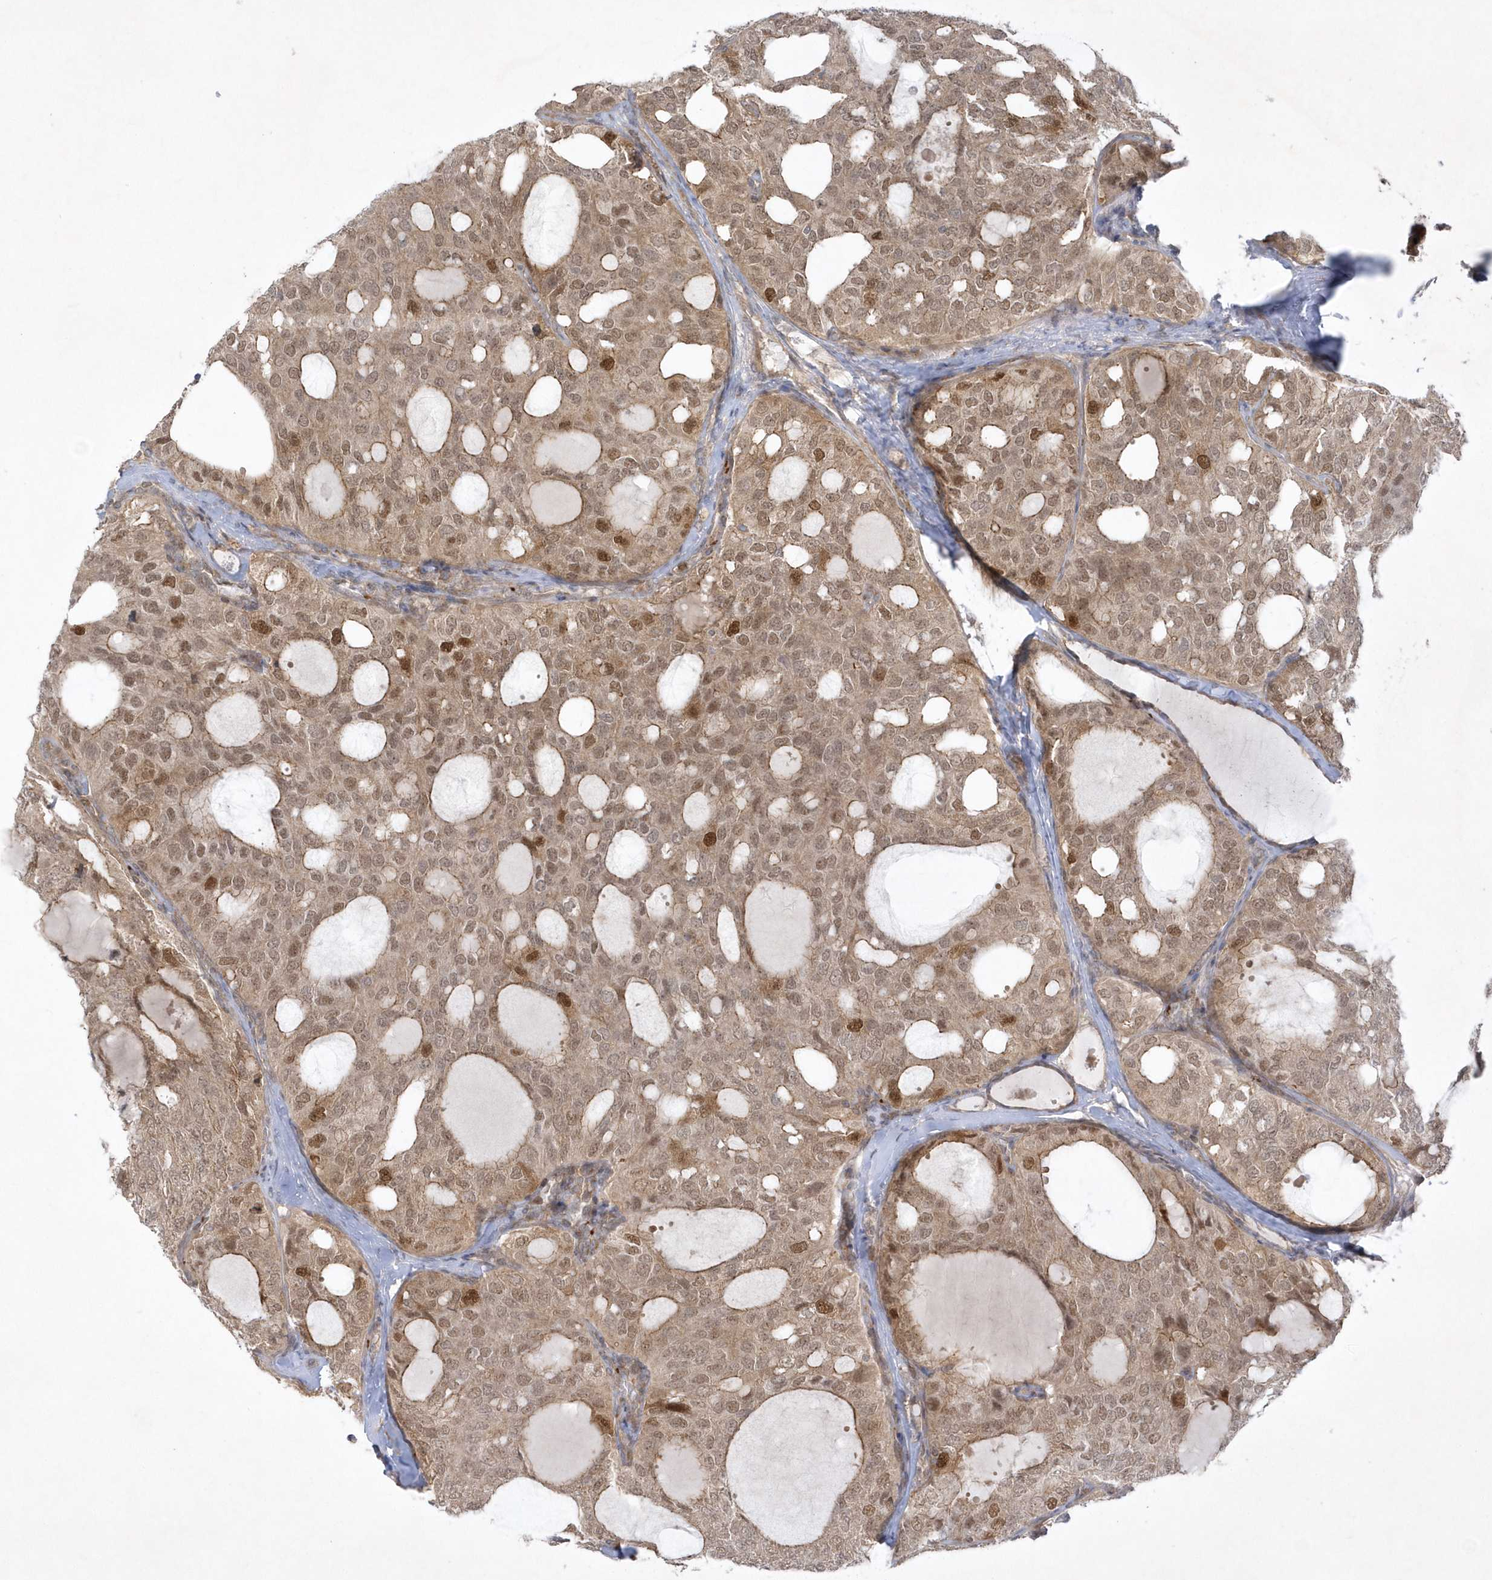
{"staining": {"intensity": "moderate", "quantity": ">75%", "location": "cytoplasmic/membranous,nuclear"}, "tissue": "thyroid cancer", "cell_type": "Tumor cells", "image_type": "cancer", "snomed": [{"axis": "morphology", "description": "Follicular adenoma carcinoma, NOS"}, {"axis": "topography", "description": "Thyroid gland"}], "caption": "This is a photomicrograph of immunohistochemistry staining of thyroid cancer (follicular adenoma carcinoma), which shows moderate staining in the cytoplasmic/membranous and nuclear of tumor cells.", "gene": "NAF1", "patient": {"sex": "male", "age": 75}}